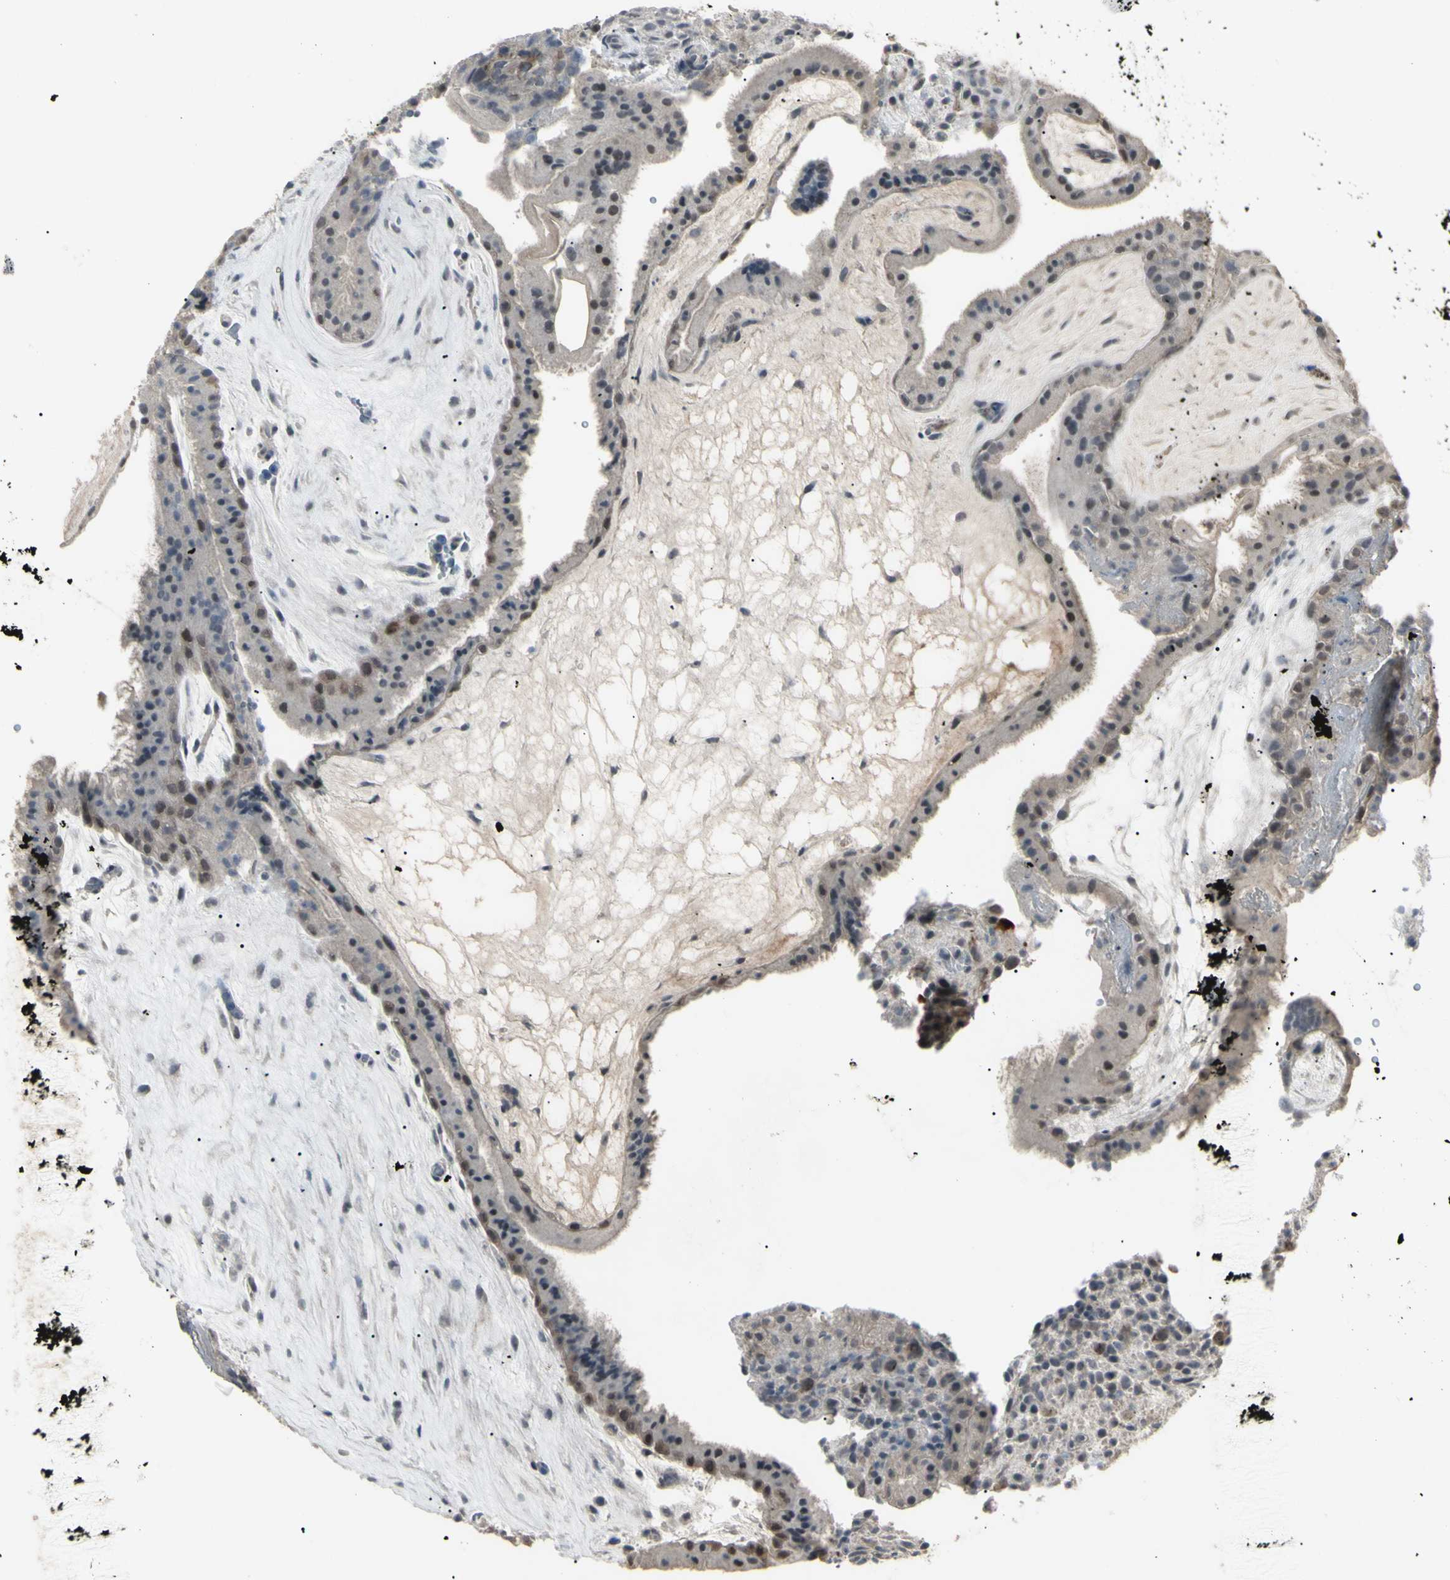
{"staining": {"intensity": "moderate", "quantity": "<25%", "location": "nuclear"}, "tissue": "placenta", "cell_type": "Trophoblastic cells", "image_type": "normal", "snomed": [{"axis": "morphology", "description": "Normal tissue, NOS"}, {"axis": "topography", "description": "Placenta"}], "caption": "Benign placenta demonstrates moderate nuclear staining in about <25% of trophoblastic cells, visualized by immunohistochemistry.", "gene": "PIAS4", "patient": {"sex": "female", "age": 19}}